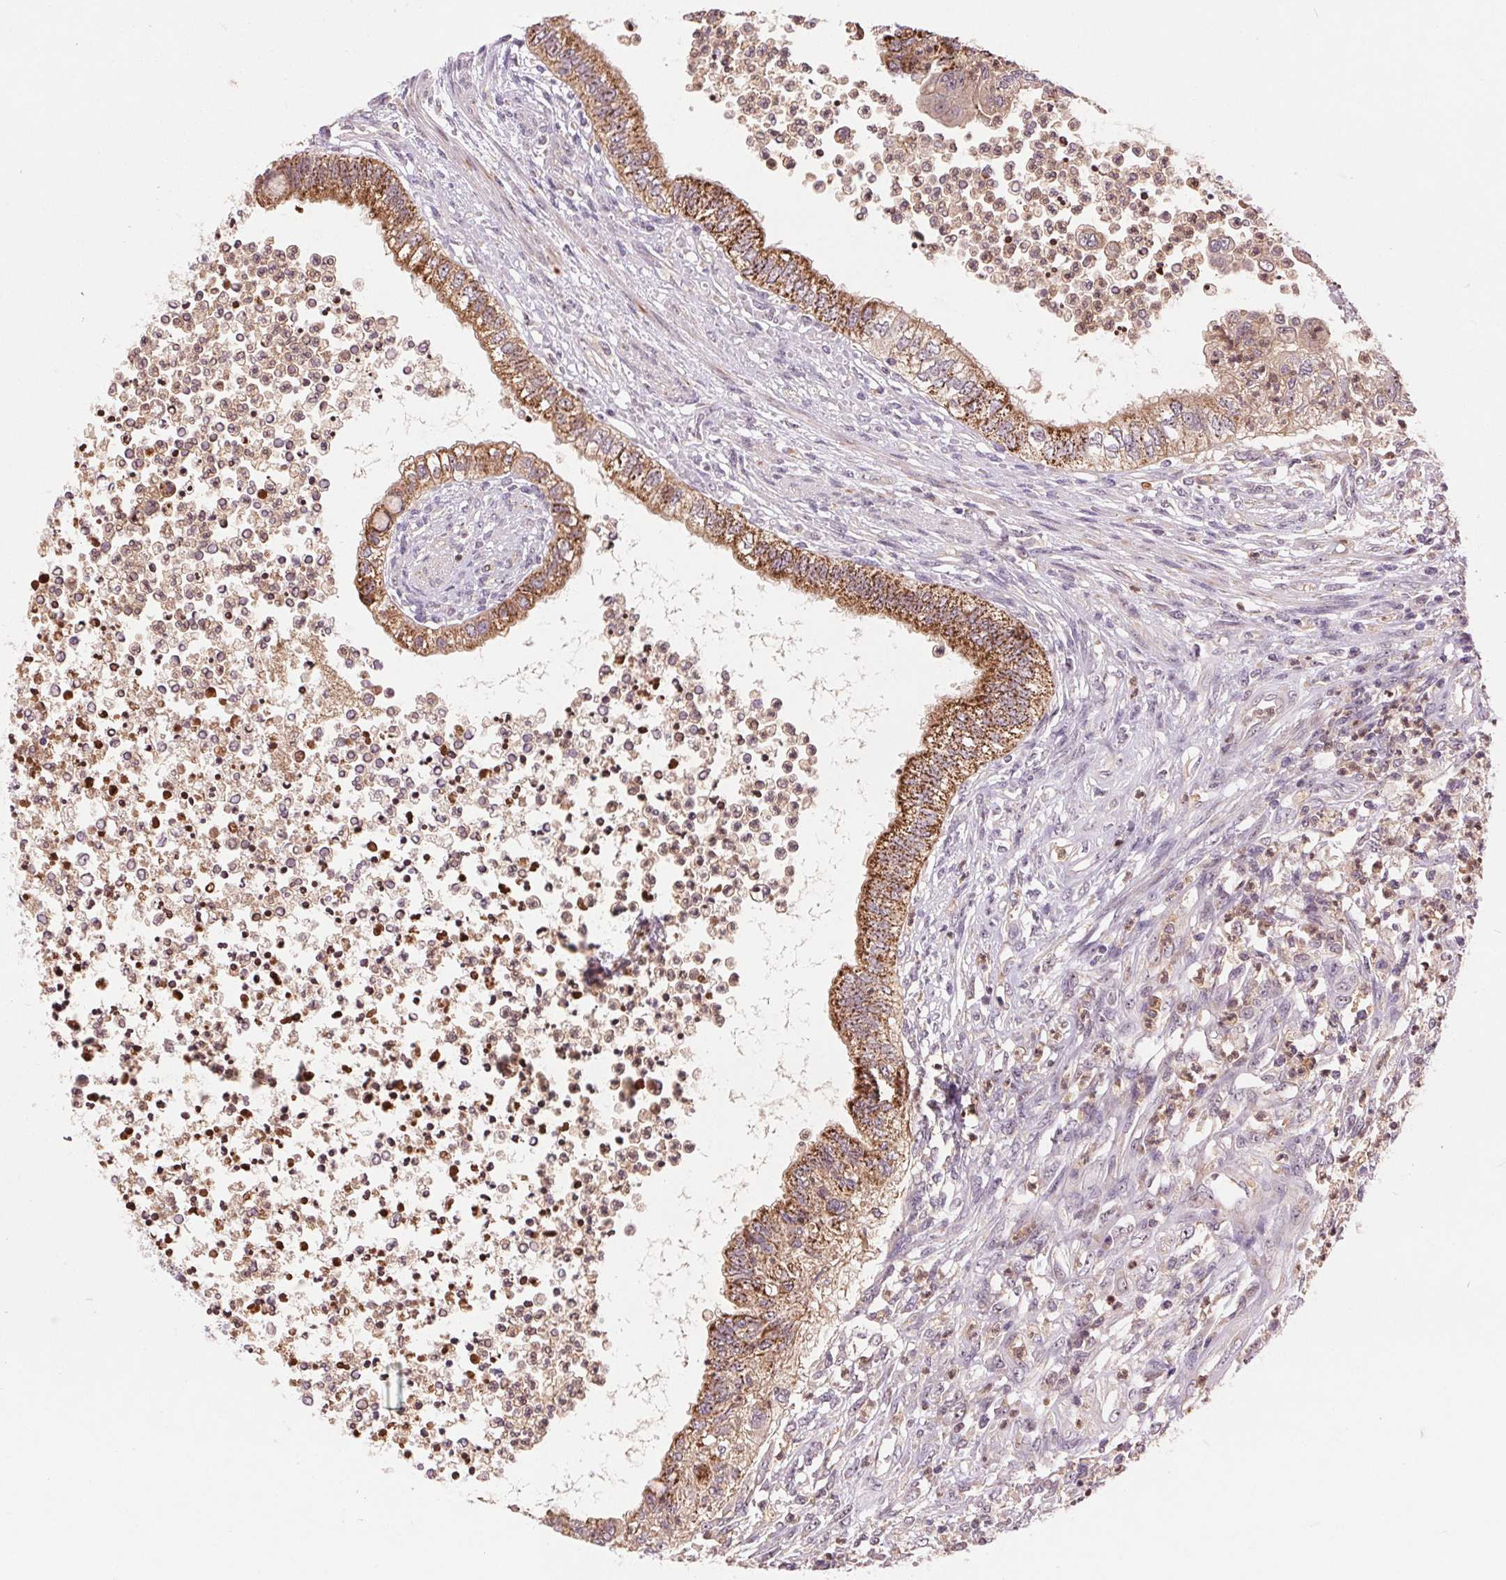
{"staining": {"intensity": "strong", "quantity": ">75%", "location": "cytoplasmic/membranous"}, "tissue": "testis cancer", "cell_type": "Tumor cells", "image_type": "cancer", "snomed": [{"axis": "morphology", "description": "Carcinoma, Embryonal, NOS"}, {"axis": "topography", "description": "Testis"}], "caption": "Testis cancer stained with immunohistochemistry (IHC) demonstrates strong cytoplasmic/membranous staining in approximately >75% of tumor cells.", "gene": "RANBP3L", "patient": {"sex": "male", "age": 26}}